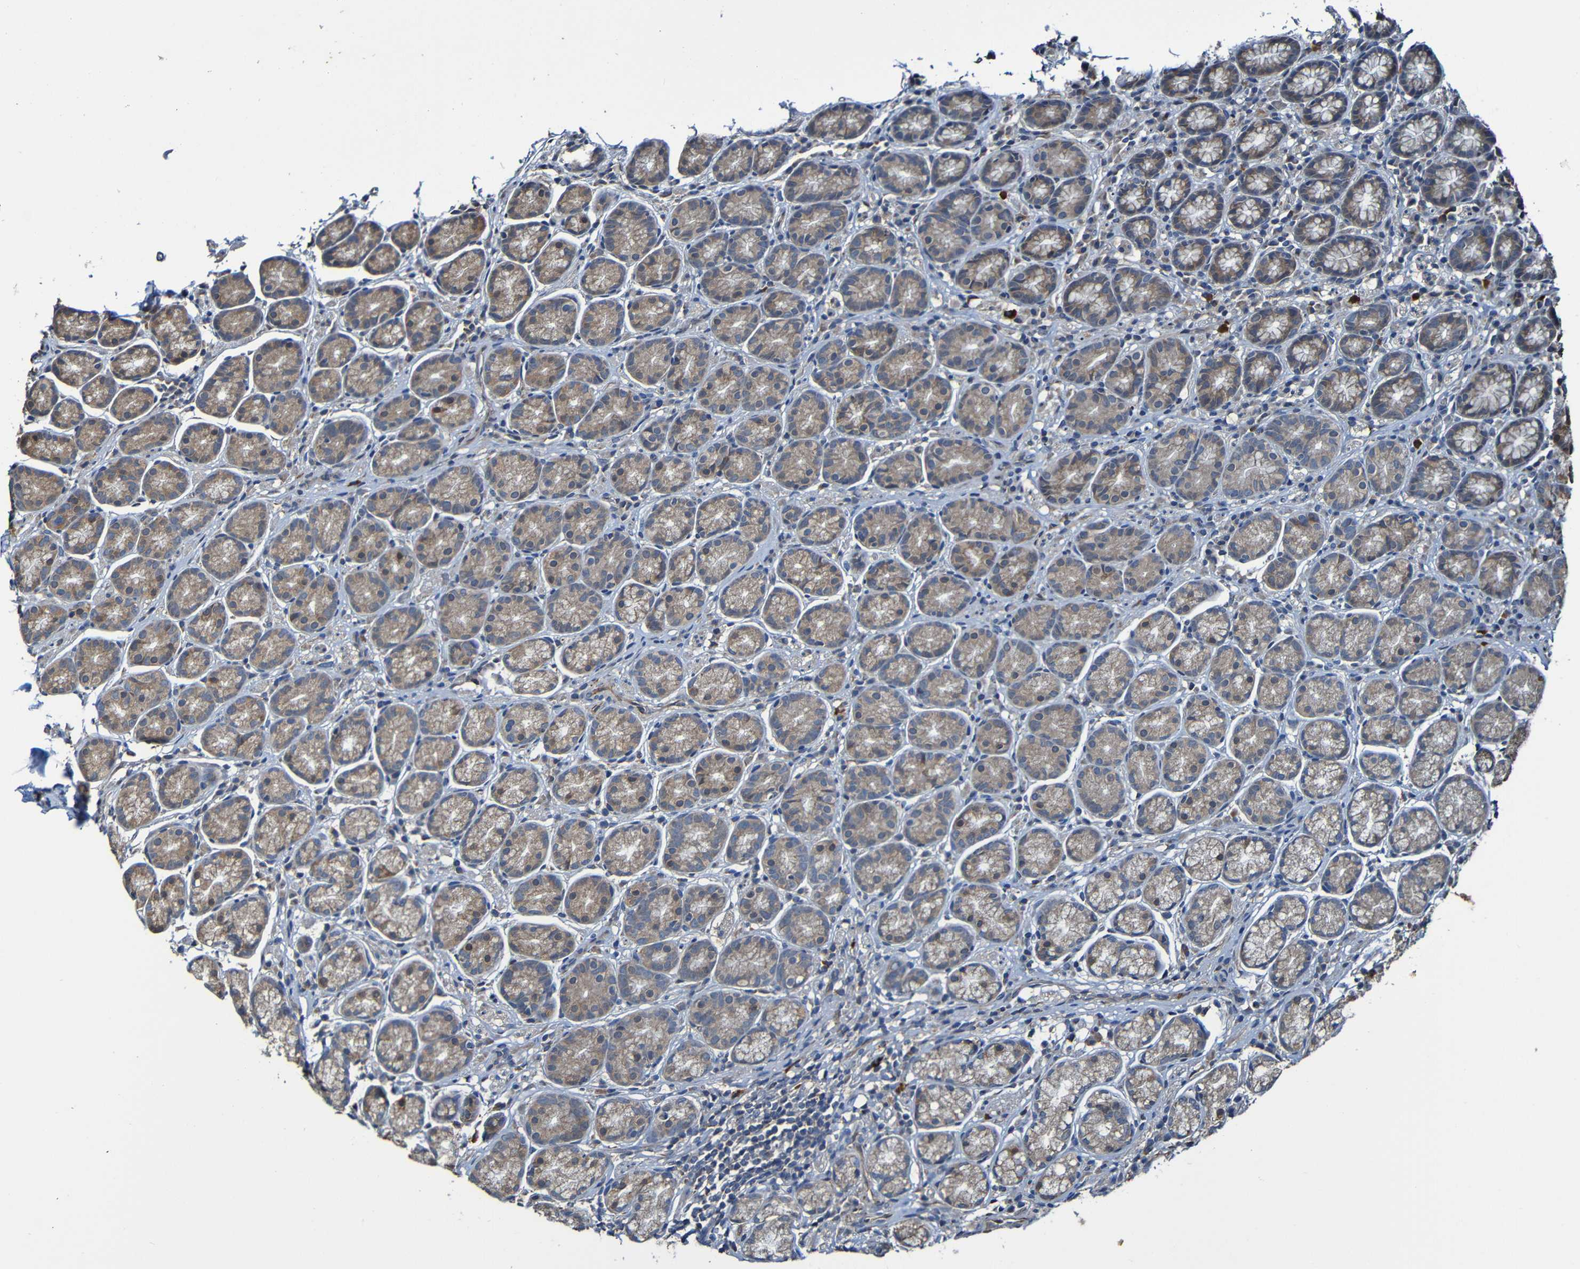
{"staining": {"intensity": "moderate", "quantity": ">75%", "location": "cytoplasmic/membranous"}, "tissue": "stomach", "cell_type": "Glandular cells", "image_type": "normal", "snomed": [{"axis": "morphology", "description": "Normal tissue, NOS"}, {"axis": "topography", "description": "Stomach, lower"}], "caption": "High-magnification brightfield microscopy of unremarkable stomach stained with DAB (brown) and counterstained with hematoxylin (blue). glandular cells exhibit moderate cytoplasmic/membranous staining is identified in approximately>75% of cells.", "gene": "ADAM15", "patient": {"sex": "male", "age": 52}}